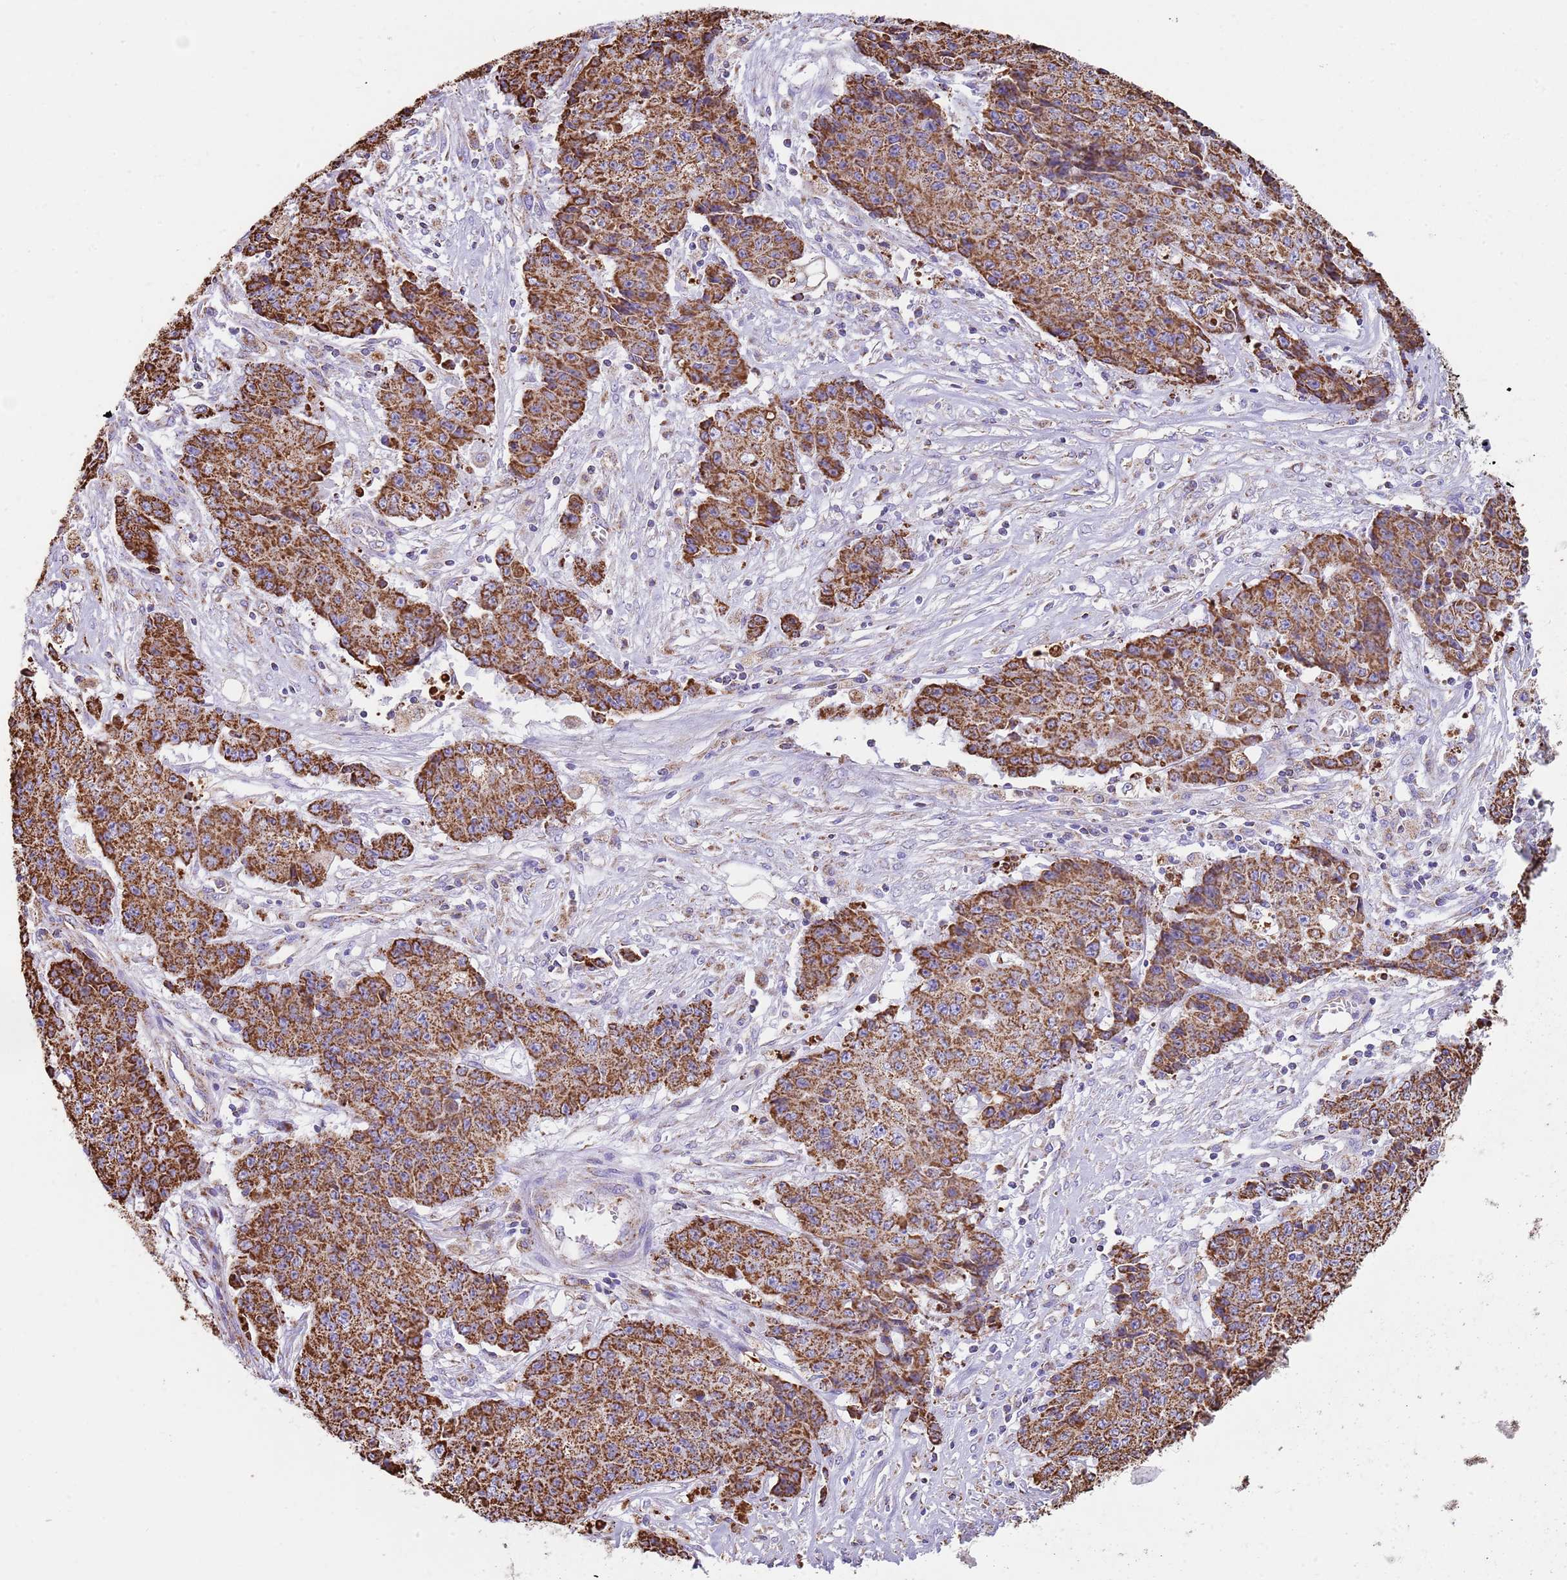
{"staining": {"intensity": "strong", "quantity": ">75%", "location": "cytoplasmic/membranous"}, "tissue": "ovarian cancer", "cell_type": "Tumor cells", "image_type": "cancer", "snomed": [{"axis": "morphology", "description": "Carcinoma, endometroid"}, {"axis": "topography", "description": "Ovary"}], "caption": "Tumor cells exhibit high levels of strong cytoplasmic/membranous expression in approximately >75% of cells in human ovarian cancer.", "gene": "TTLL1", "patient": {"sex": "female", "age": 42}}